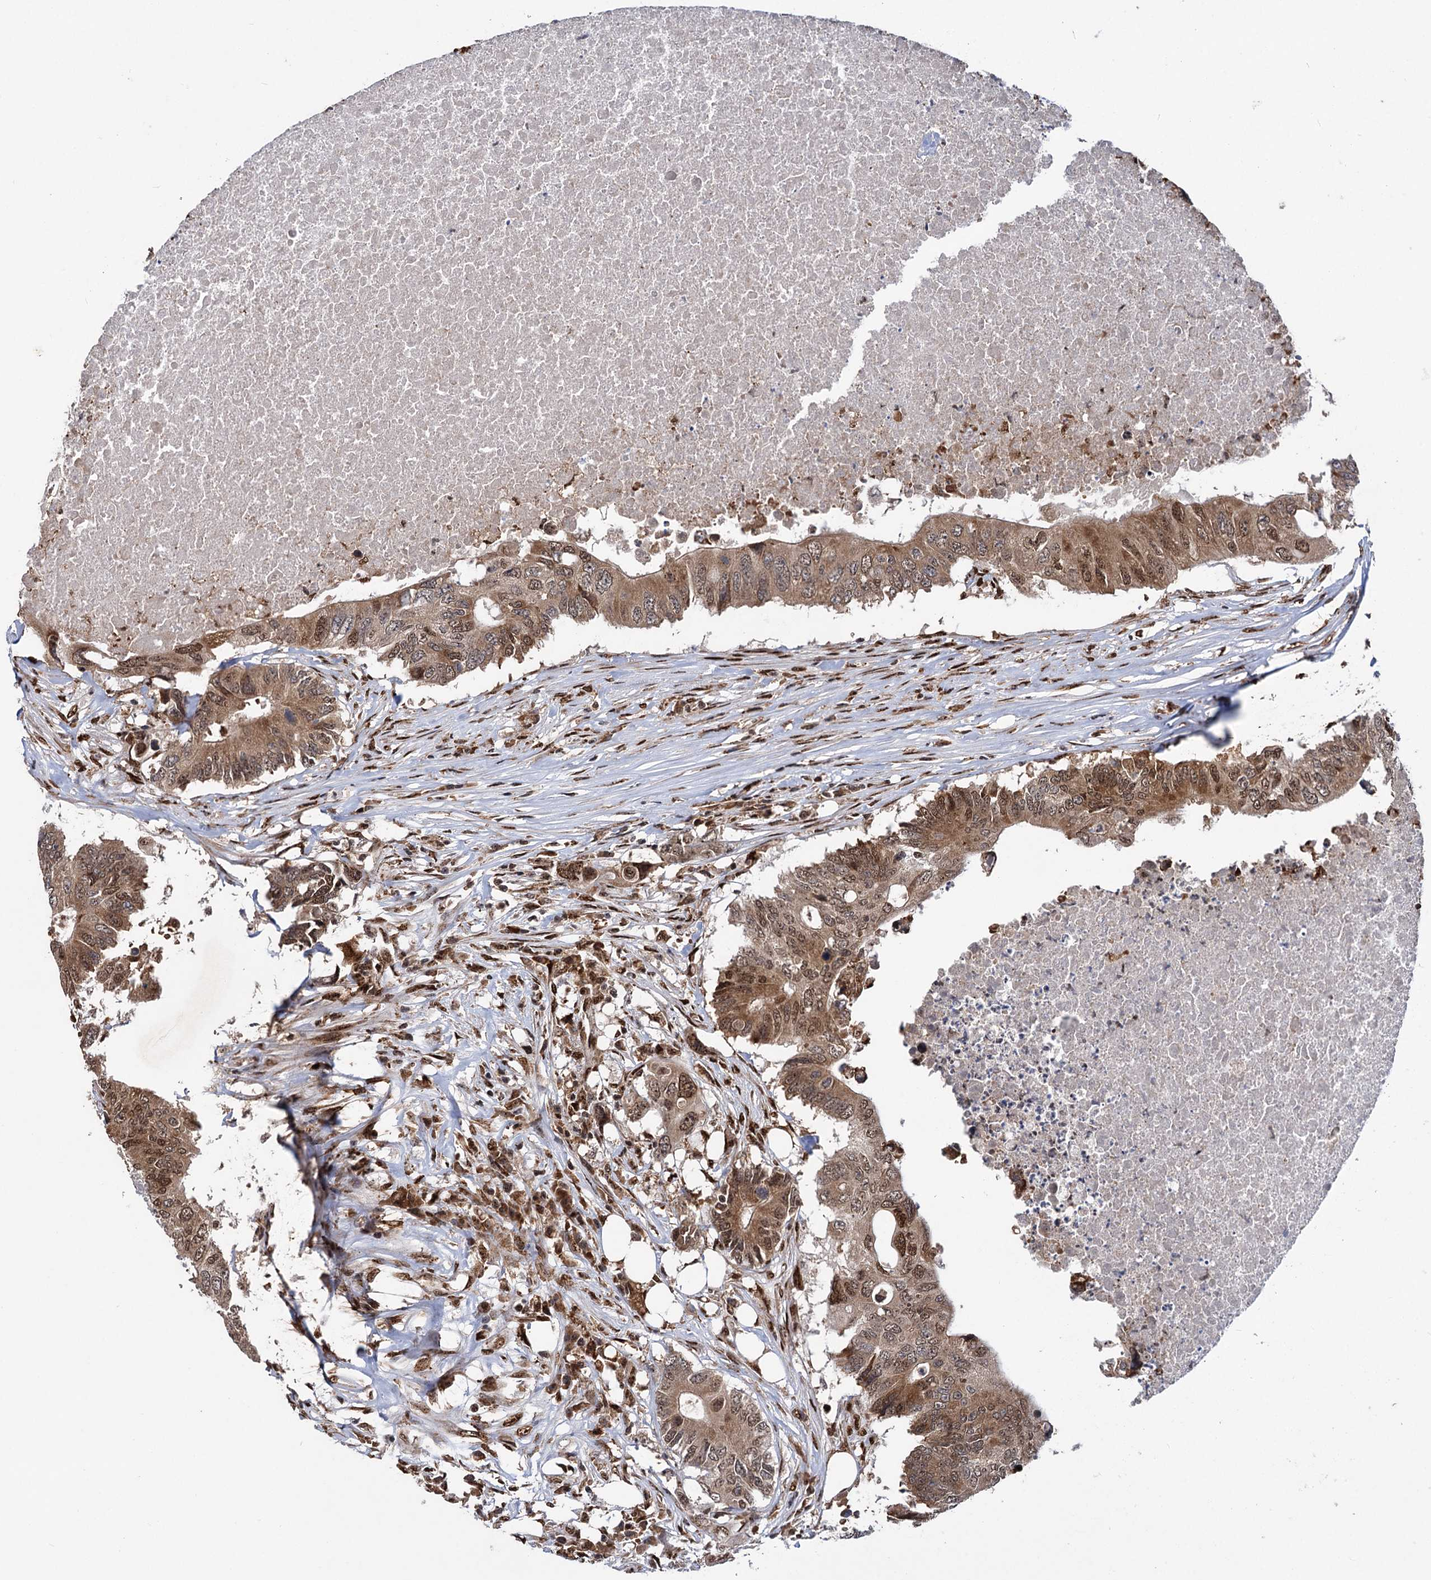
{"staining": {"intensity": "moderate", "quantity": ">75%", "location": "cytoplasmic/membranous,nuclear"}, "tissue": "colorectal cancer", "cell_type": "Tumor cells", "image_type": "cancer", "snomed": [{"axis": "morphology", "description": "Adenocarcinoma, NOS"}, {"axis": "topography", "description": "Colon"}], "caption": "Colorectal adenocarcinoma stained with a protein marker exhibits moderate staining in tumor cells.", "gene": "MESD", "patient": {"sex": "male", "age": 71}}